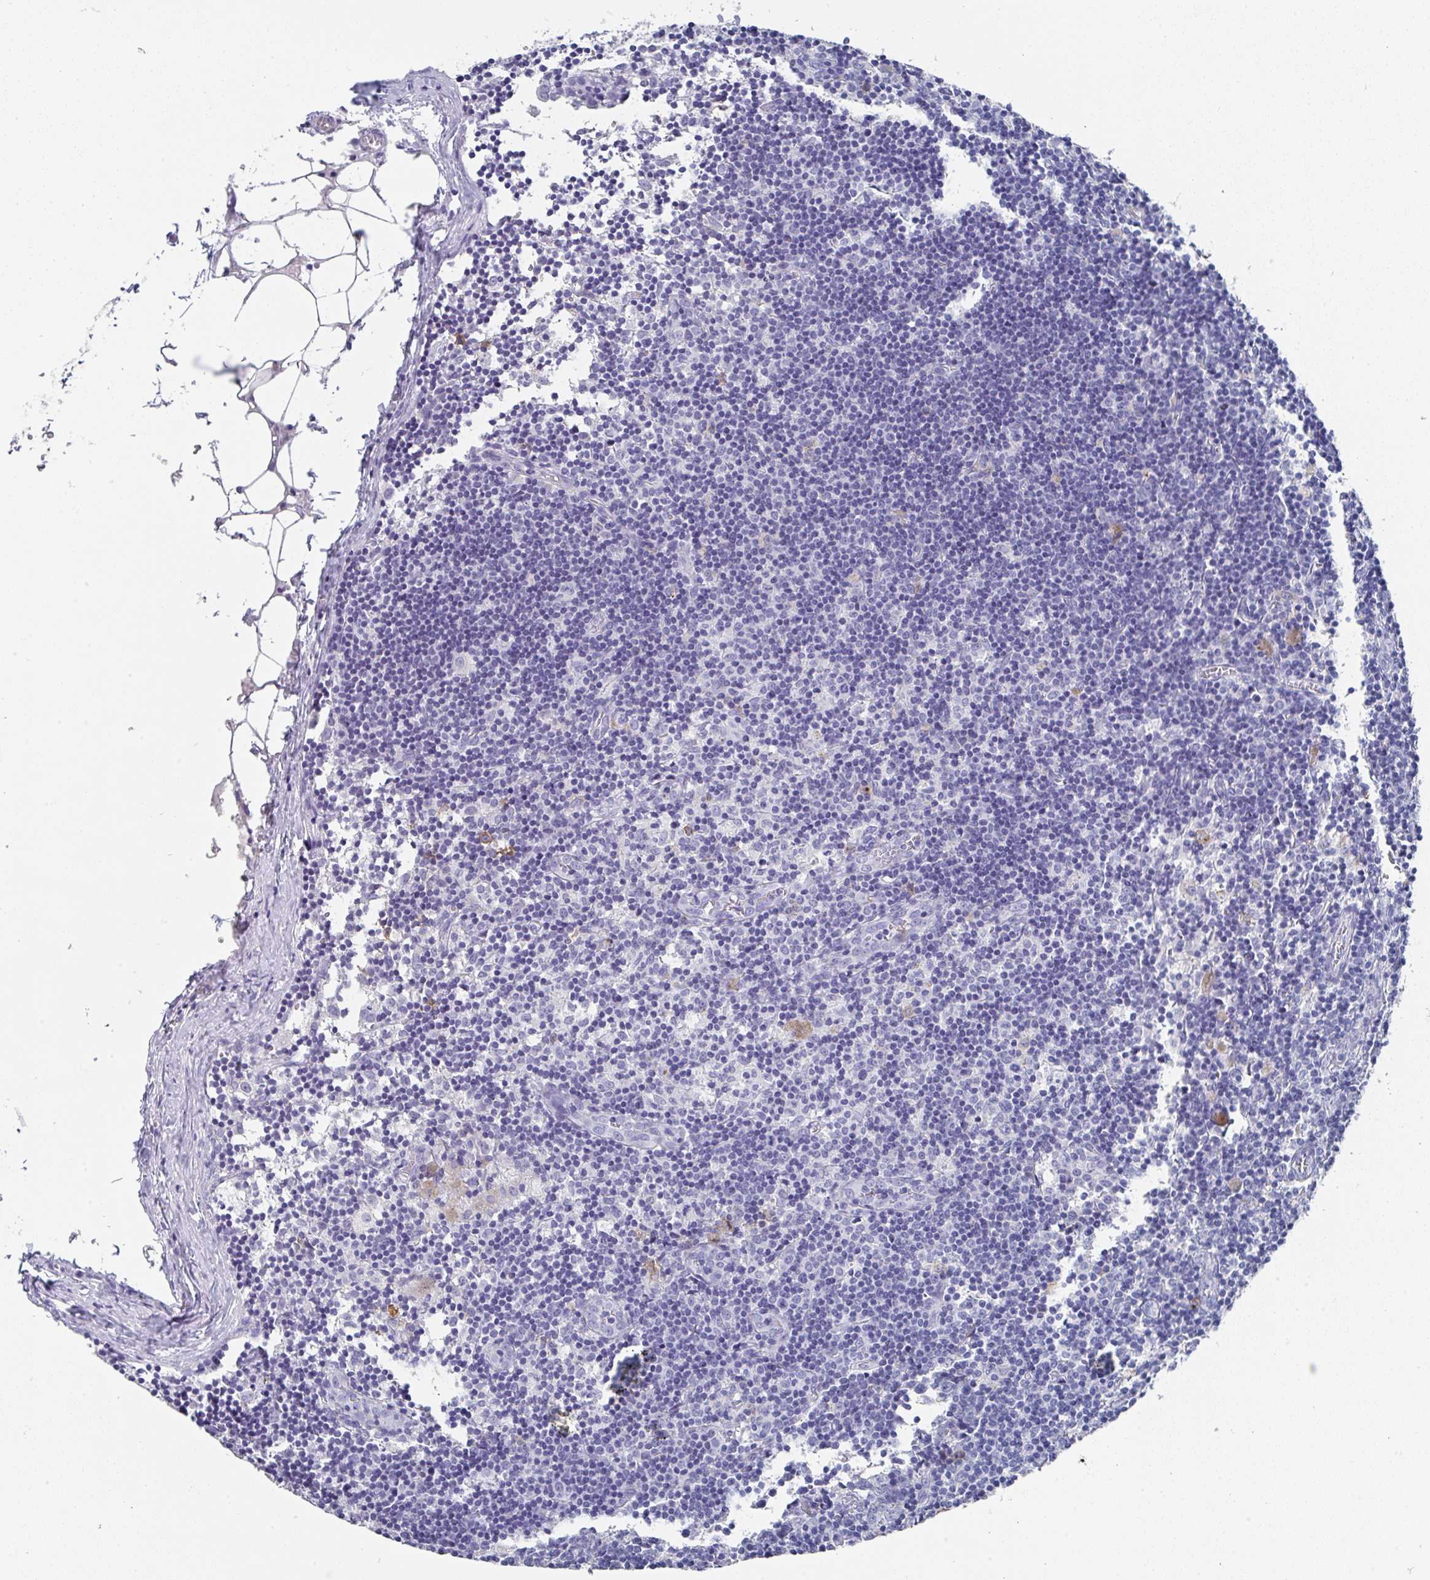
{"staining": {"intensity": "negative", "quantity": "none", "location": "none"}, "tissue": "lymph node", "cell_type": "Germinal center cells", "image_type": "normal", "snomed": [{"axis": "morphology", "description": "Normal tissue, NOS"}, {"axis": "topography", "description": "Lymph node"}], "caption": "A micrograph of lymph node stained for a protein shows no brown staining in germinal center cells. (Stains: DAB IHC with hematoxylin counter stain, Microscopy: brightfield microscopy at high magnification).", "gene": "TNFRSF8", "patient": {"sex": "female", "age": 45}}